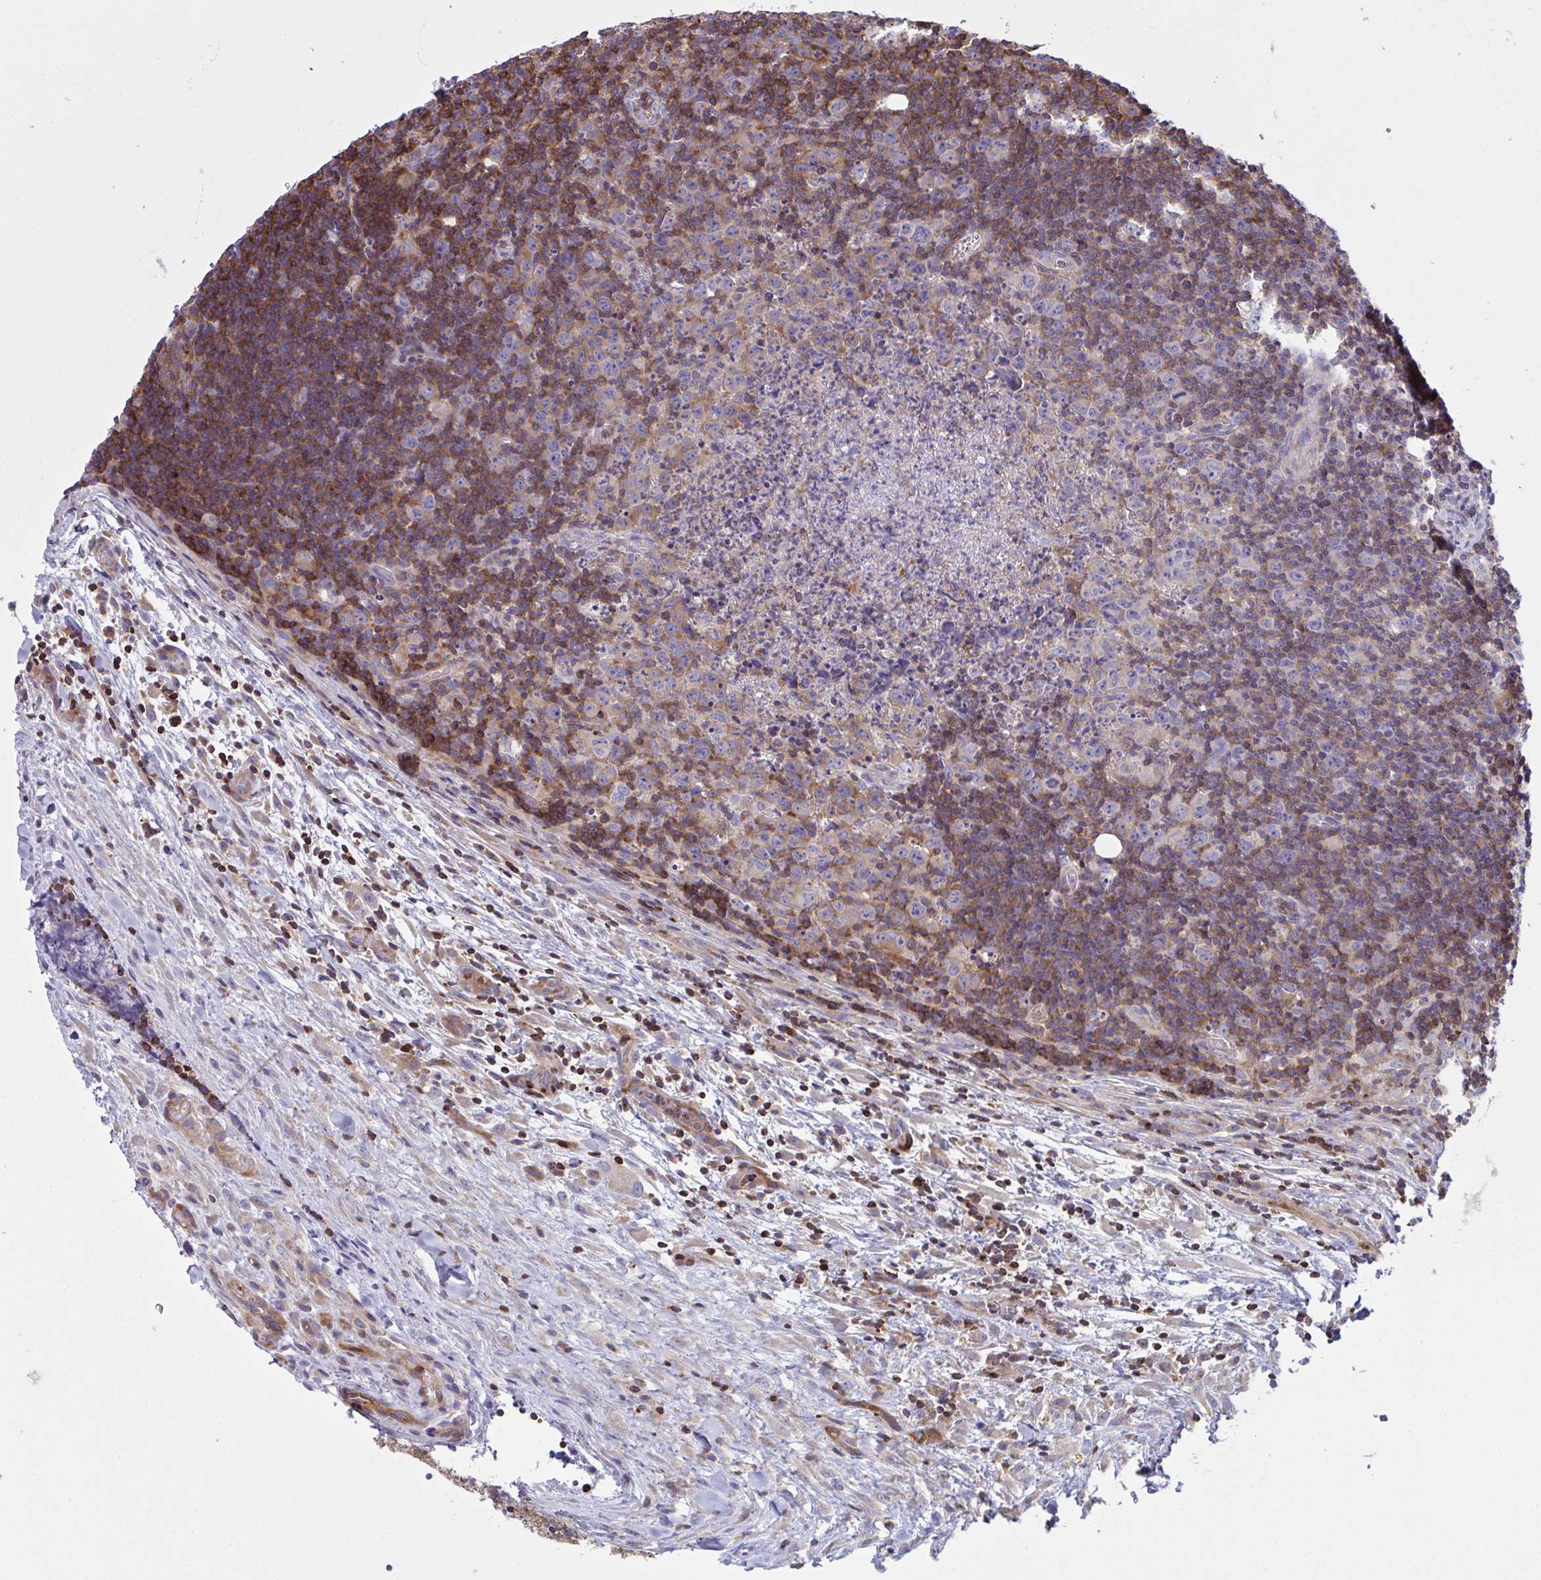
{"staining": {"intensity": "weak", "quantity": "<25%", "location": "cytoplasmic/membranous"}, "tissue": "lymphoma", "cell_type": "Tumor cells", "image_type": "cancer", "snomed": [{"axis": "morphology", "description": "Hodgkin's disease, NOS"}, {"axis": "topography", "description": "Lymph node"}], "caption": "Human Hodgkin's disease stained for a protein using immunohistochemistry exhibits no expression in tumor cells.", "gene": "TSC22D3", "patient": {"sex": "female", "age": 18}}